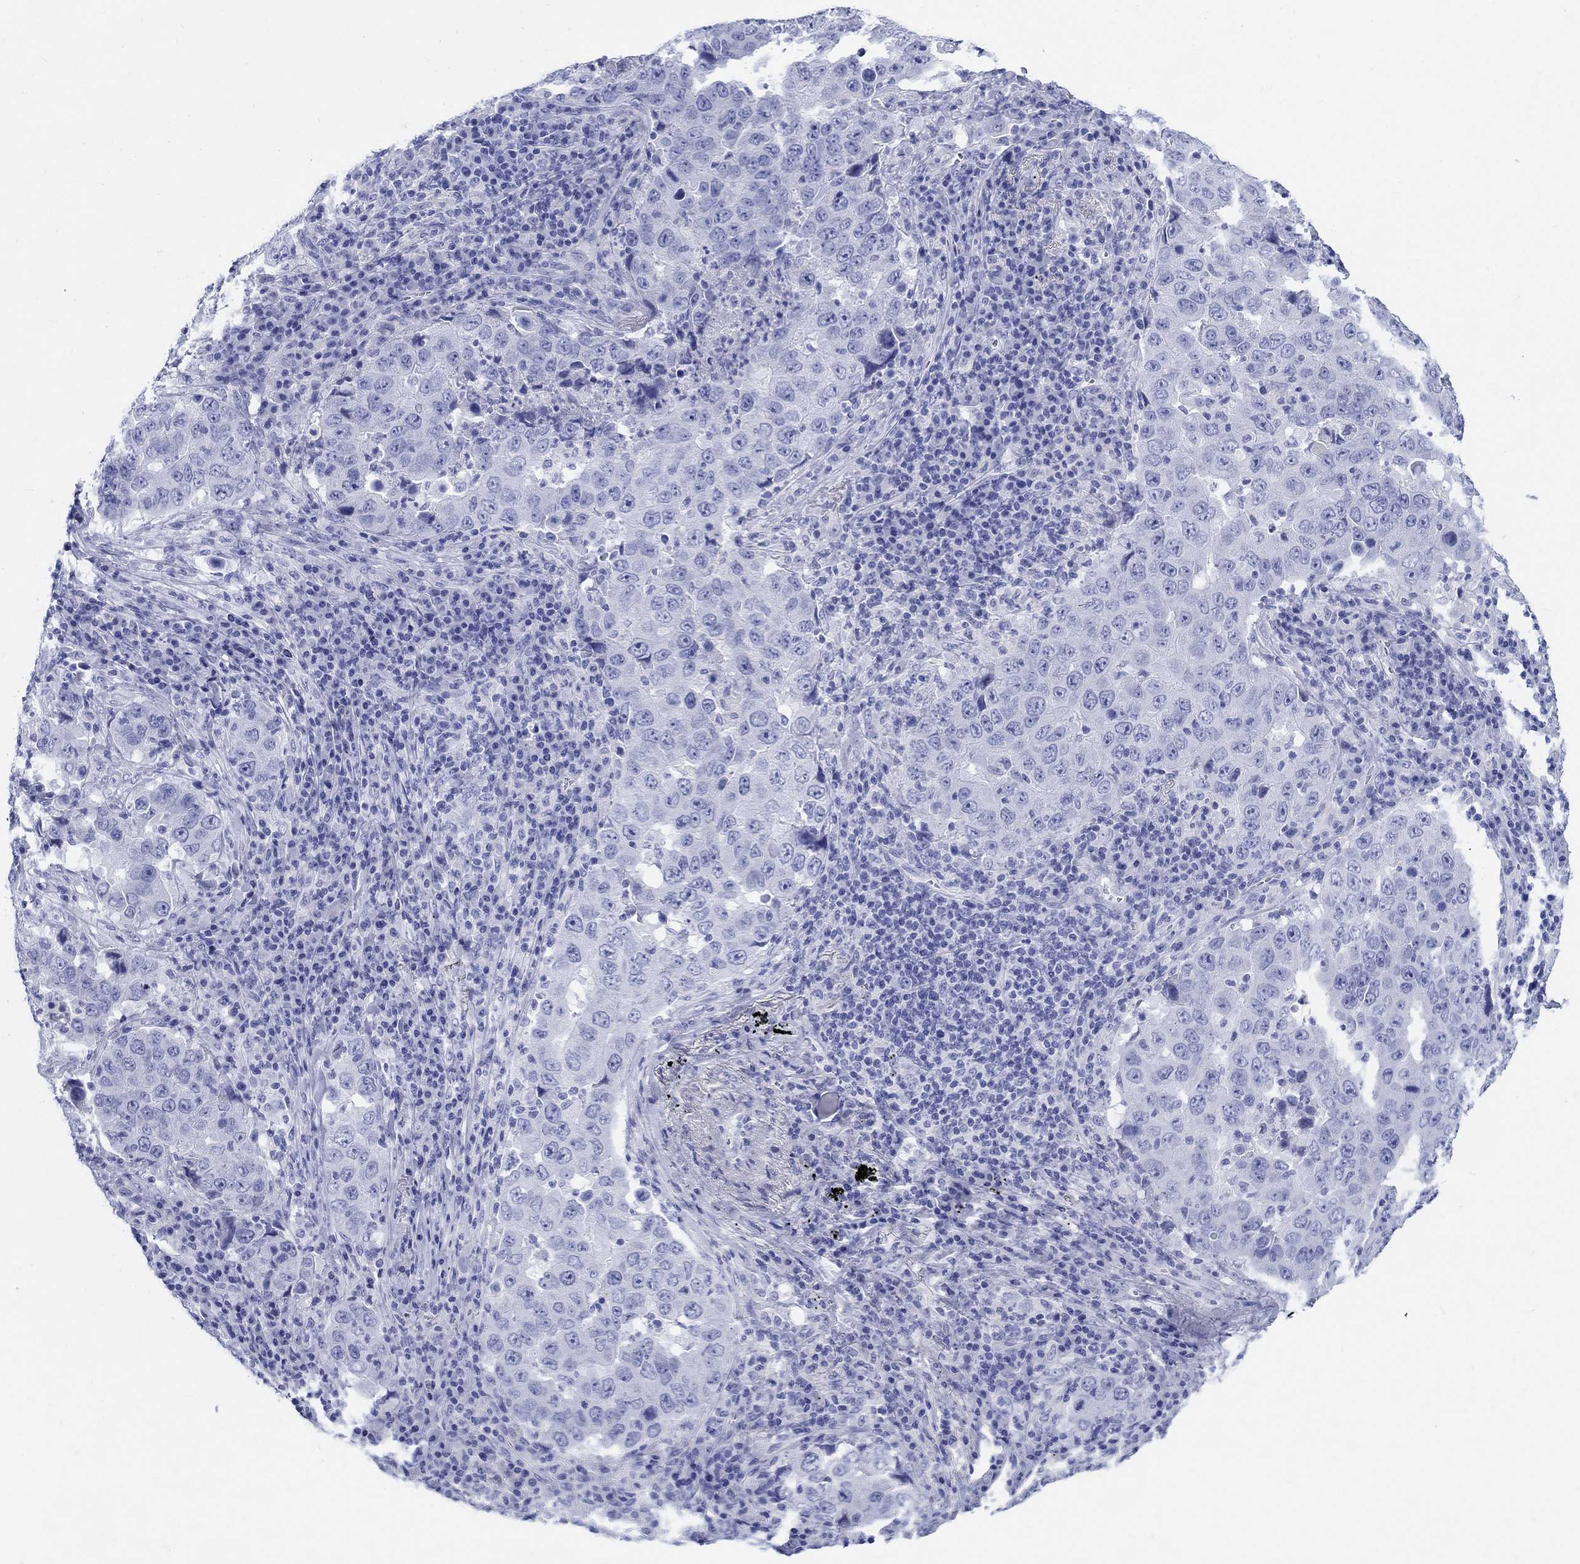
{"staining": {"intensity": "negative", "quantity": "none", "location": "none"}, "tissue": "lung cancer", "cell_type": "Tumor cells", "image_type": "cancer", "snomed": [{"axis": "morphology", "description": "Adenocarcinoma, NOS"}, {"axis": "topography", "description": "Lung"}], "caption": "This is an IHC image of adenocarcinoma (lung). There is no positivity in tumor cells.", "gene": "CRYGS", "patient": {"sex": "male", "age": 73}}